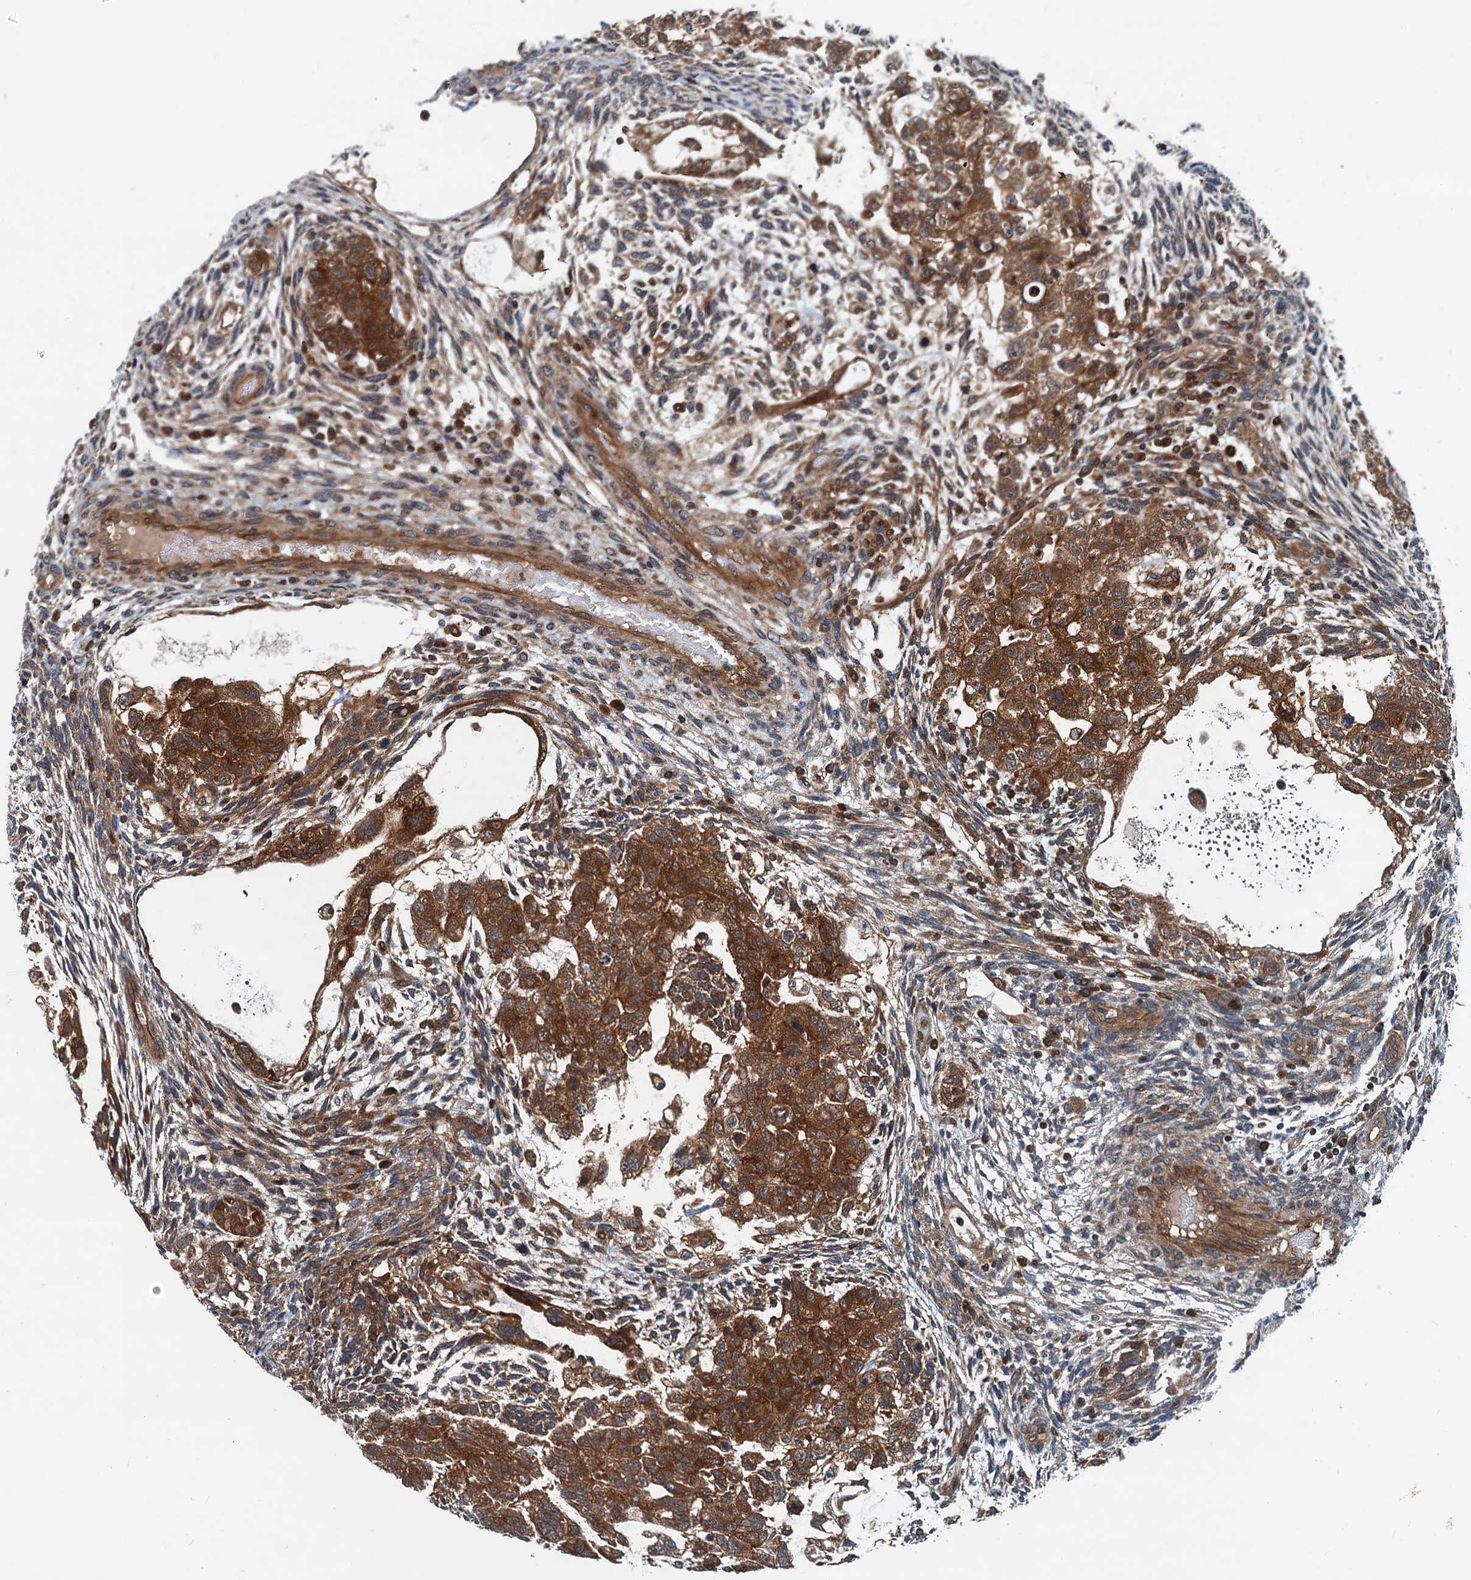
{"staining": {"intensity": "strong", "quantity": ">75%", "location": "cytoplasmic/membranous"}, "tissue": "testis cancer", "cell_type": "Tumor cells", "image_type": "cancer", "snomed": [{"axis": "morphology", "description": "Carcinoma, Embryonal, NOS"}, {"axis": "topography", "description": "Testis"}], "caption": "The immunohistochemical stain highlights strong cytoplasmic/membranous staining in tumor cells of embryonal carcinoma (testis) tissue.", "gene": "AAGAB", "patient": {"sex": "male", "age": 36}}